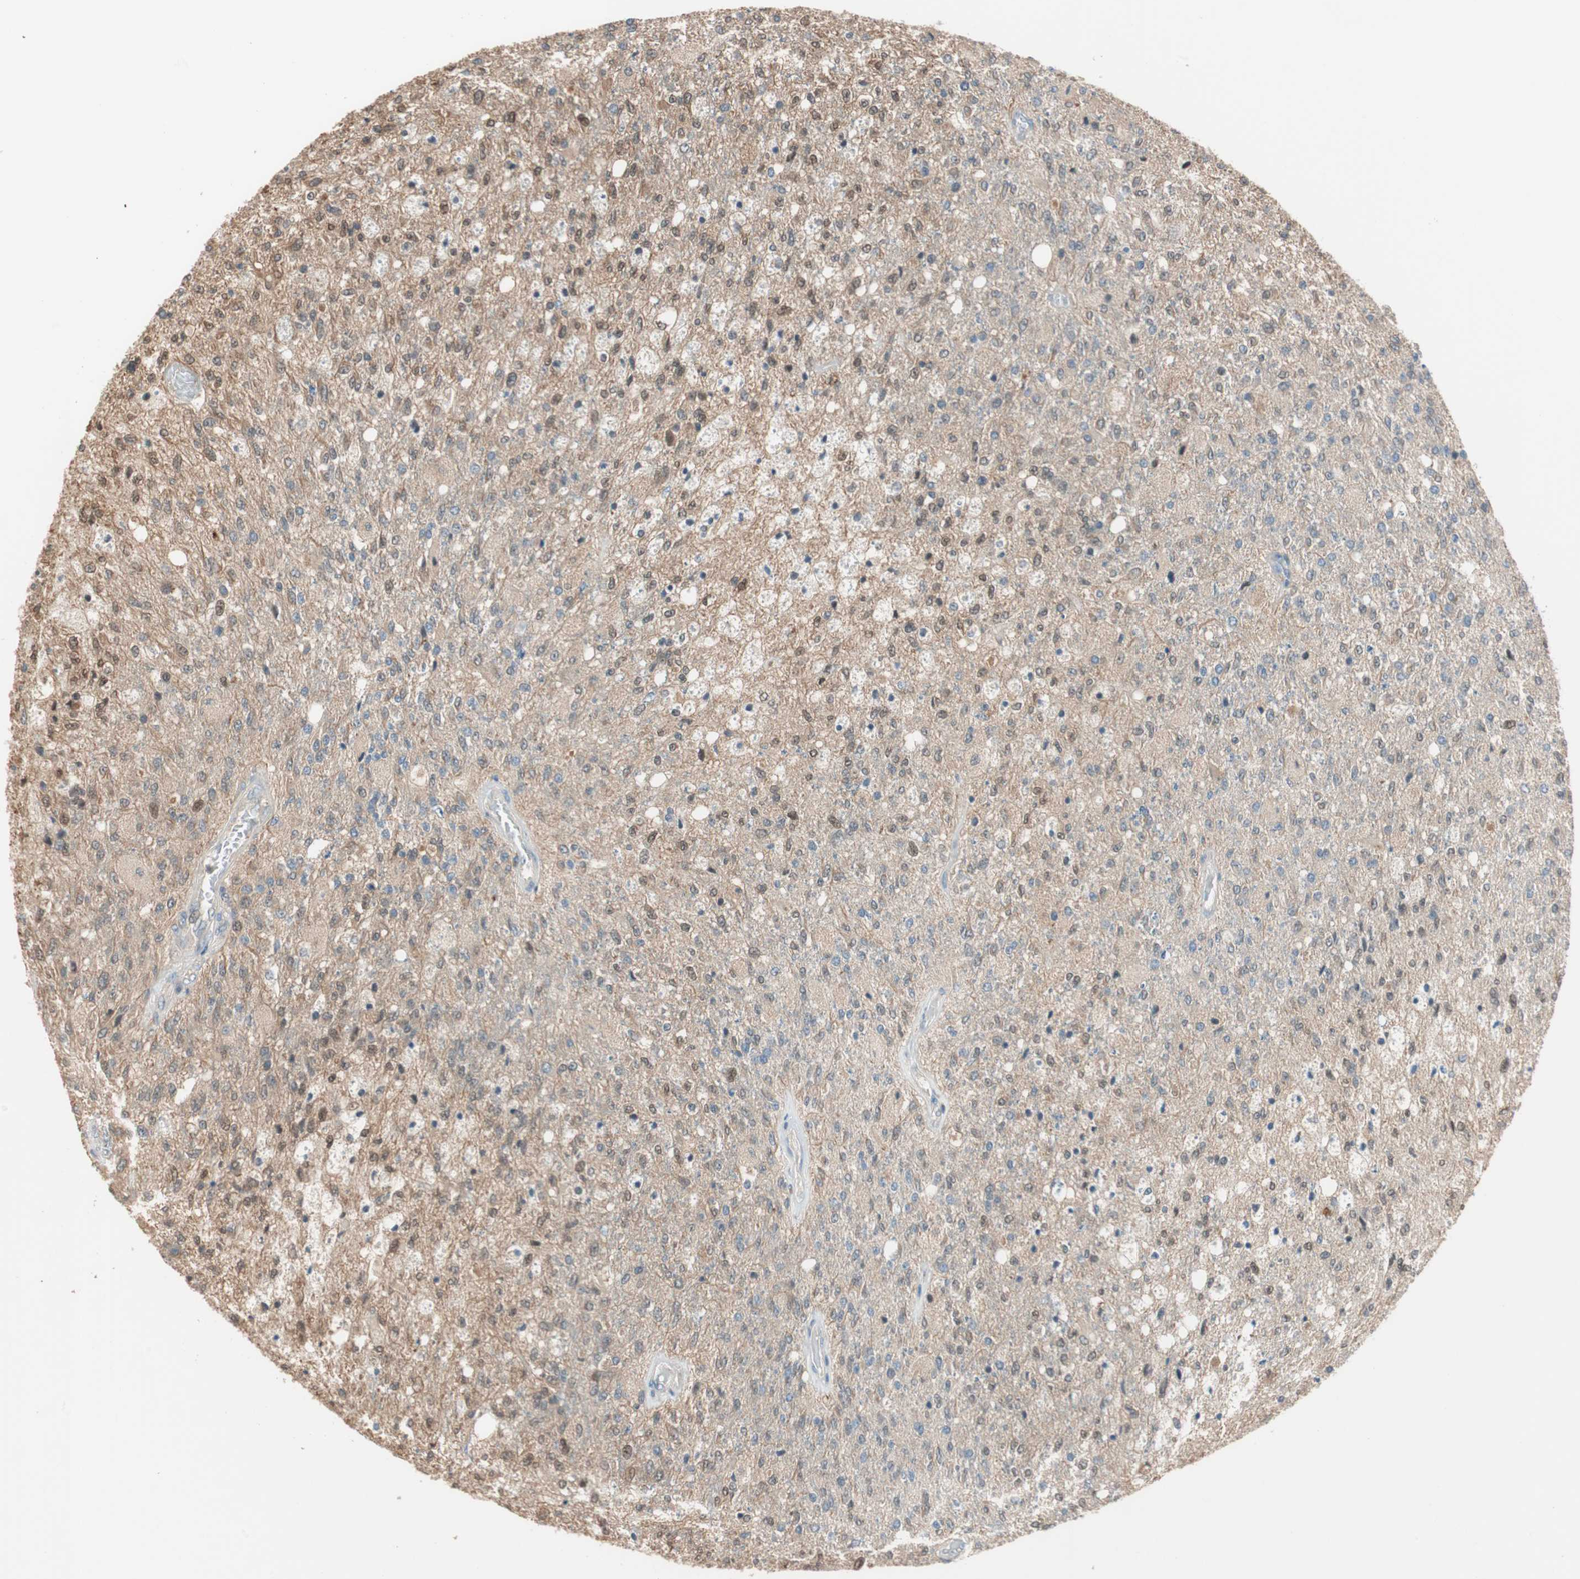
{"staining": {"intensity": "weak", "quantity": "<25%", "location": "cytoplasmic/membranous"}, "tissue": "glioma", "cell_type": "Tumor cells", "image_type": "cancer", "snomed": [{"axis": "morphology", "description": "Normal tissue, NOS"}, {"axis": "morphology", "description": "Glioma, malignant, High grade"}, {"axis": "topography", "description": "Cerebral cortex"}], "caption": "Tumor cells show no significant positivity in high-grade glioma (malignant).", "gene": "PIK3R3", "patient": {"sex": "male", "age": 77}}